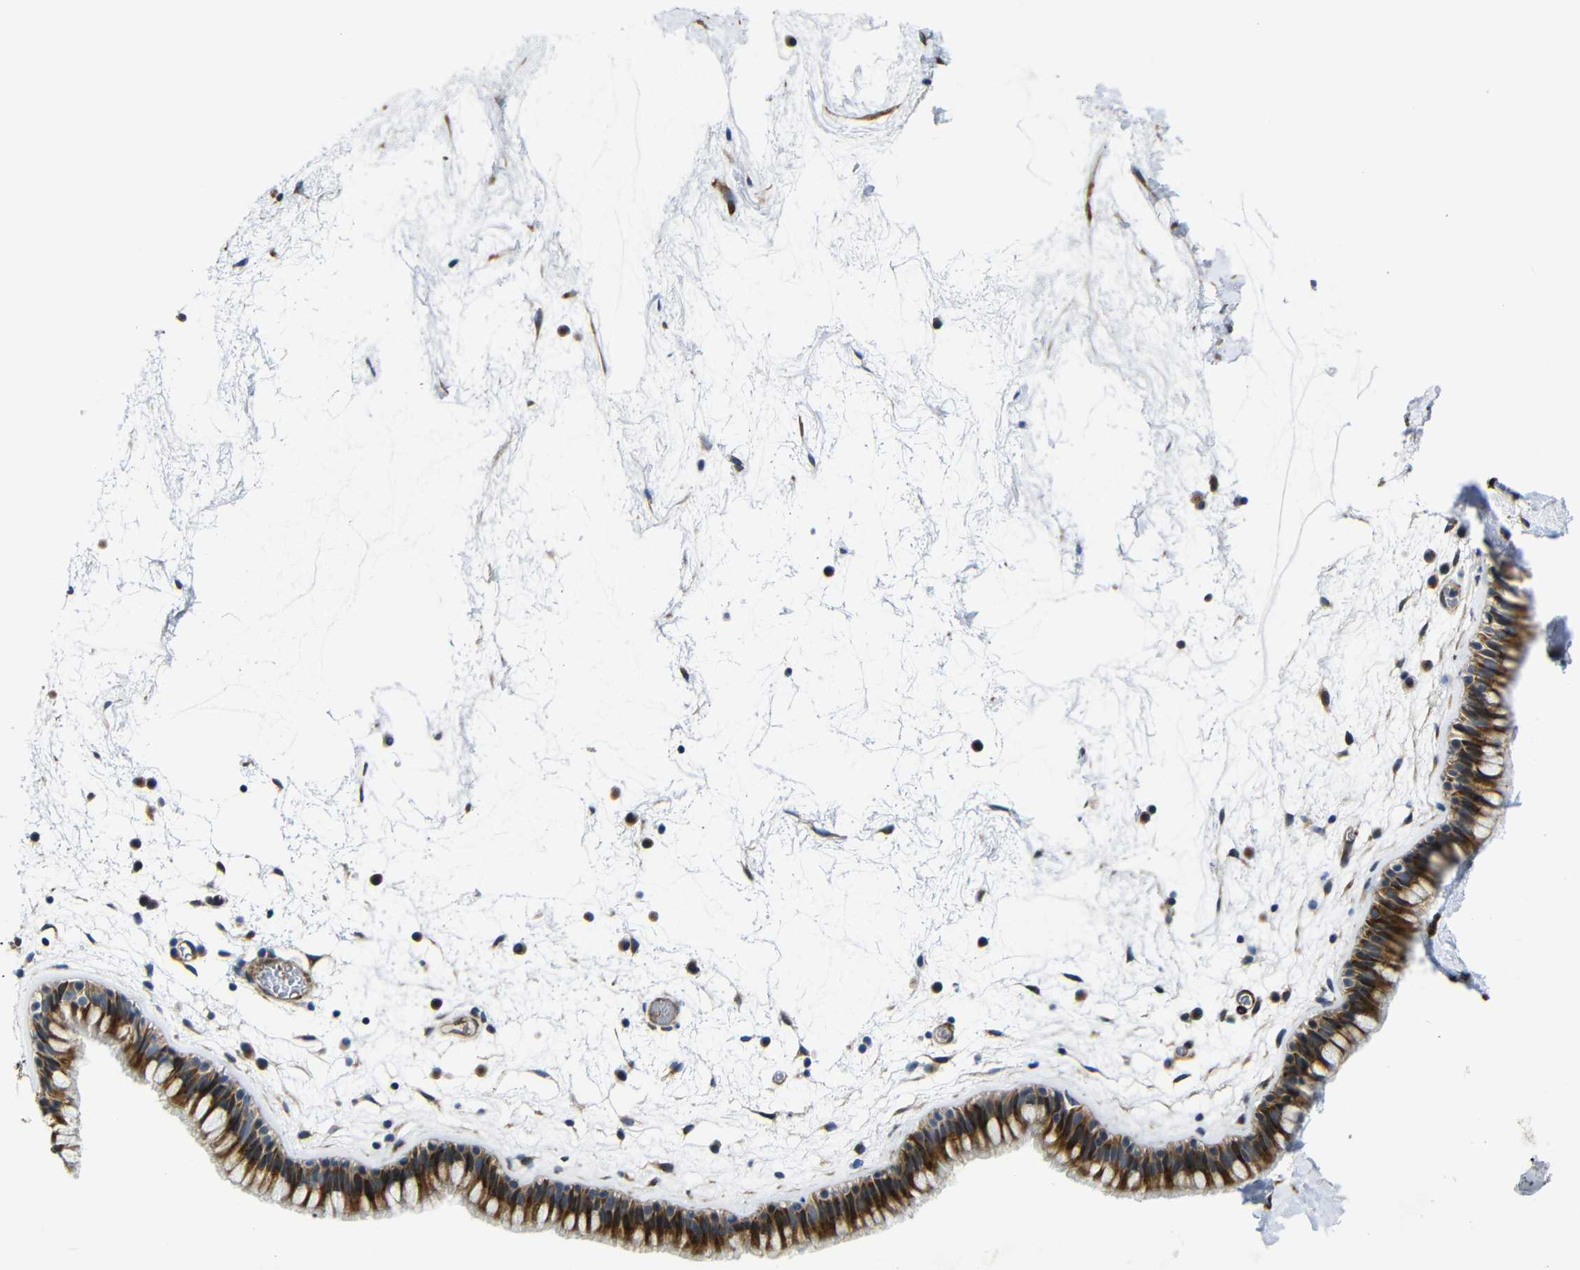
{"staining": {"intensity": "strong", "quantity": ">75%", "location": "cytoplasmic/membranous"}, "tissue": "nasopharynx", "cell_type": "Respiratory epithelial cells", "image_type": "normal", "snomed": [{"axis": "morphology", "description": "Normal tissue, NOS"}, {"axis": "morphology", "description": "Inflammation, NOS"}, {"axis": "topography", "description": "Nasopharynx"}], "caption": "Protein expression analysis of unremarkable human nasopharynx reveals strong cytoplasmic/membranous positivity in approximately >75% of respiratory epithelial cells.", "gene": "PARP14", "patient": {"sex": "male", "age": 48}}